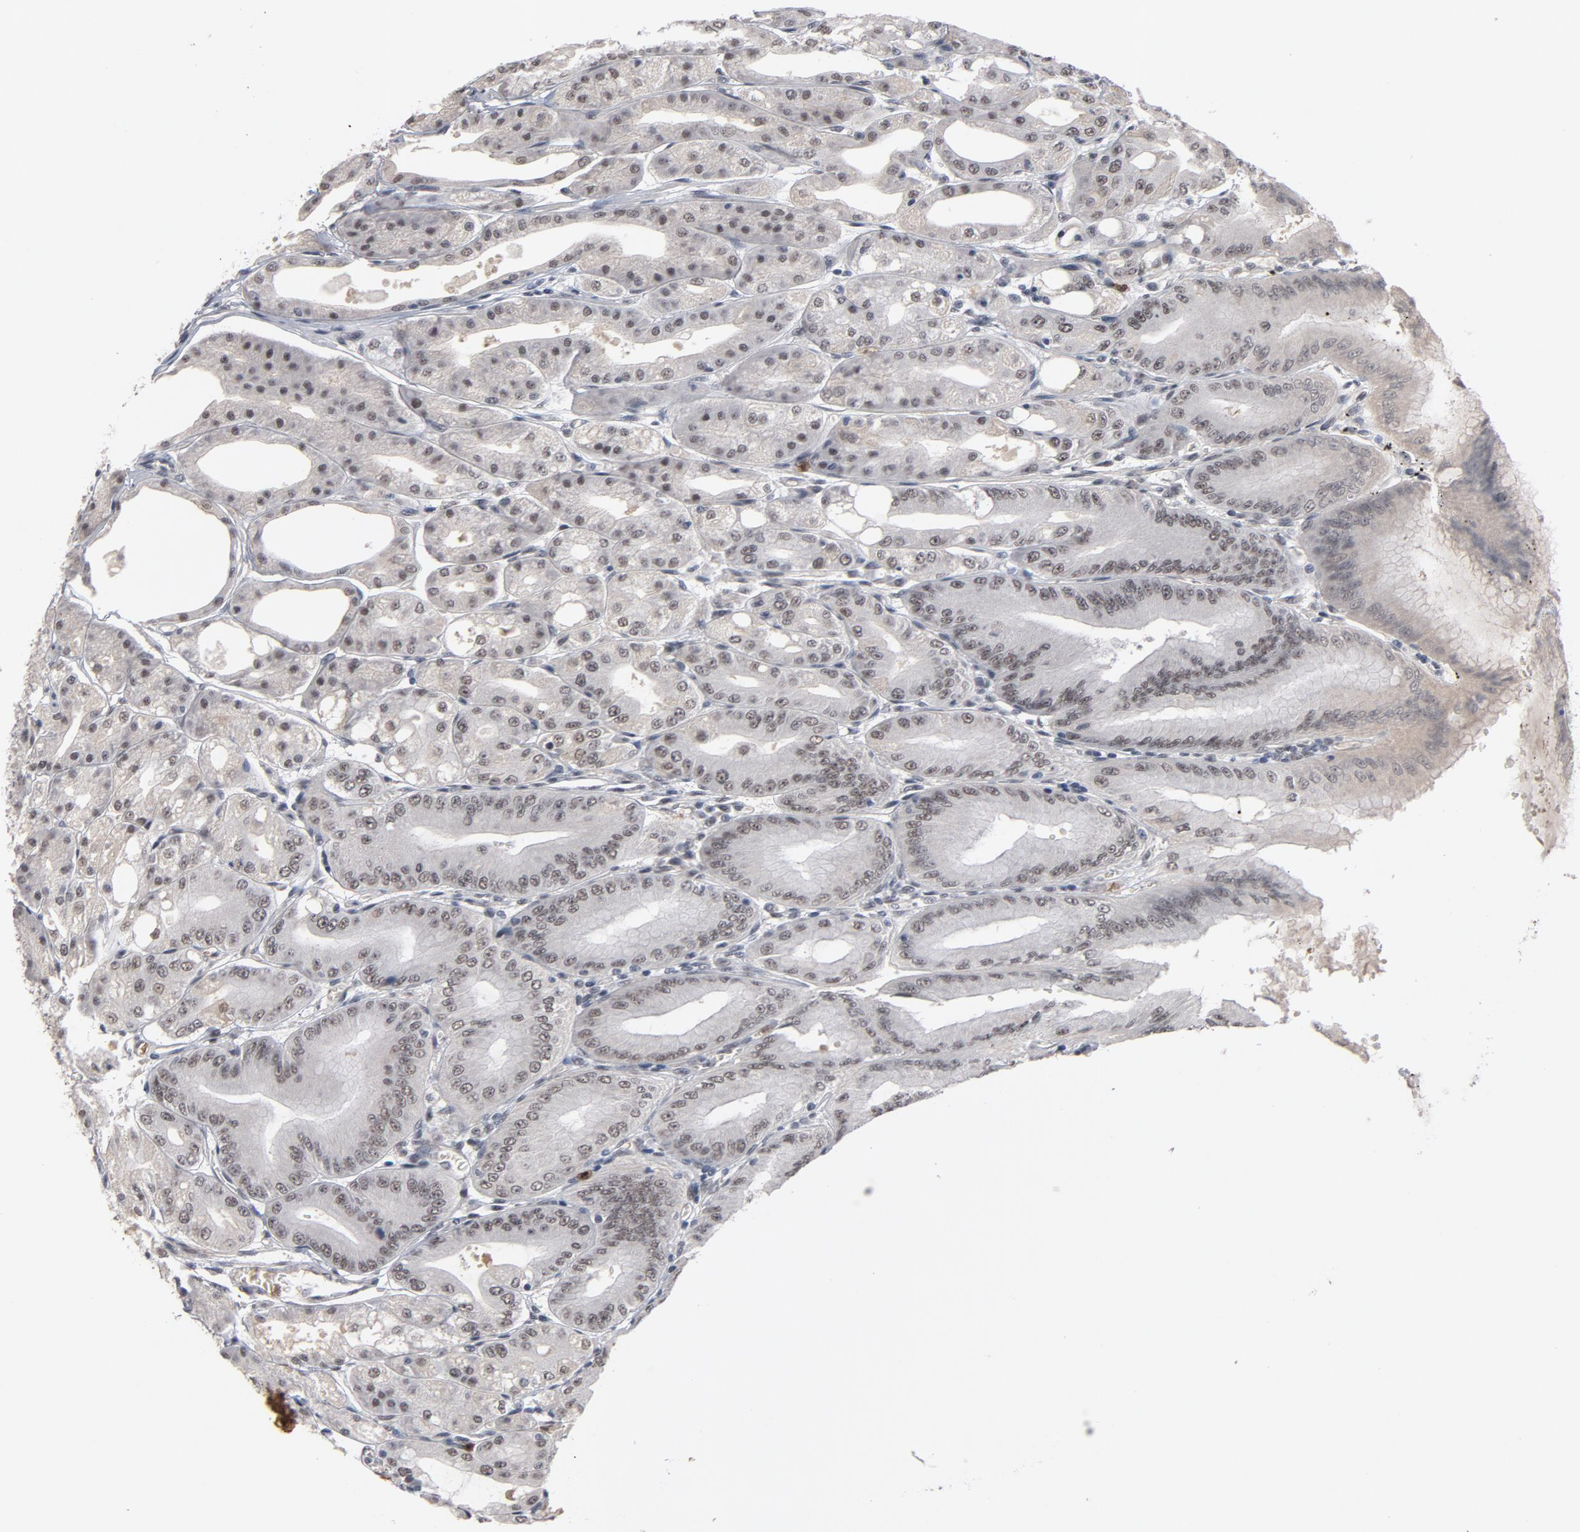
{"staining": {"intensity": "moderate", "quantity": "25%-75%", "location": "nuclear"}, "tissue": "stomach", "cell_type": "Glandular cells", "image_type": "normal", "snomed": [{"axis": "morphology", "description": "Normal tissue, NOS"}, {"axis": "topography", "description": "Stomach, lower"}], "caption": "Glandular cells exhibit medium levels of moderate nuclear expression in approximately 25%-75% of cells in unremarkable human stomach.", "gene": "RTL5", "patient": {"sex": "male", "age": 71}}